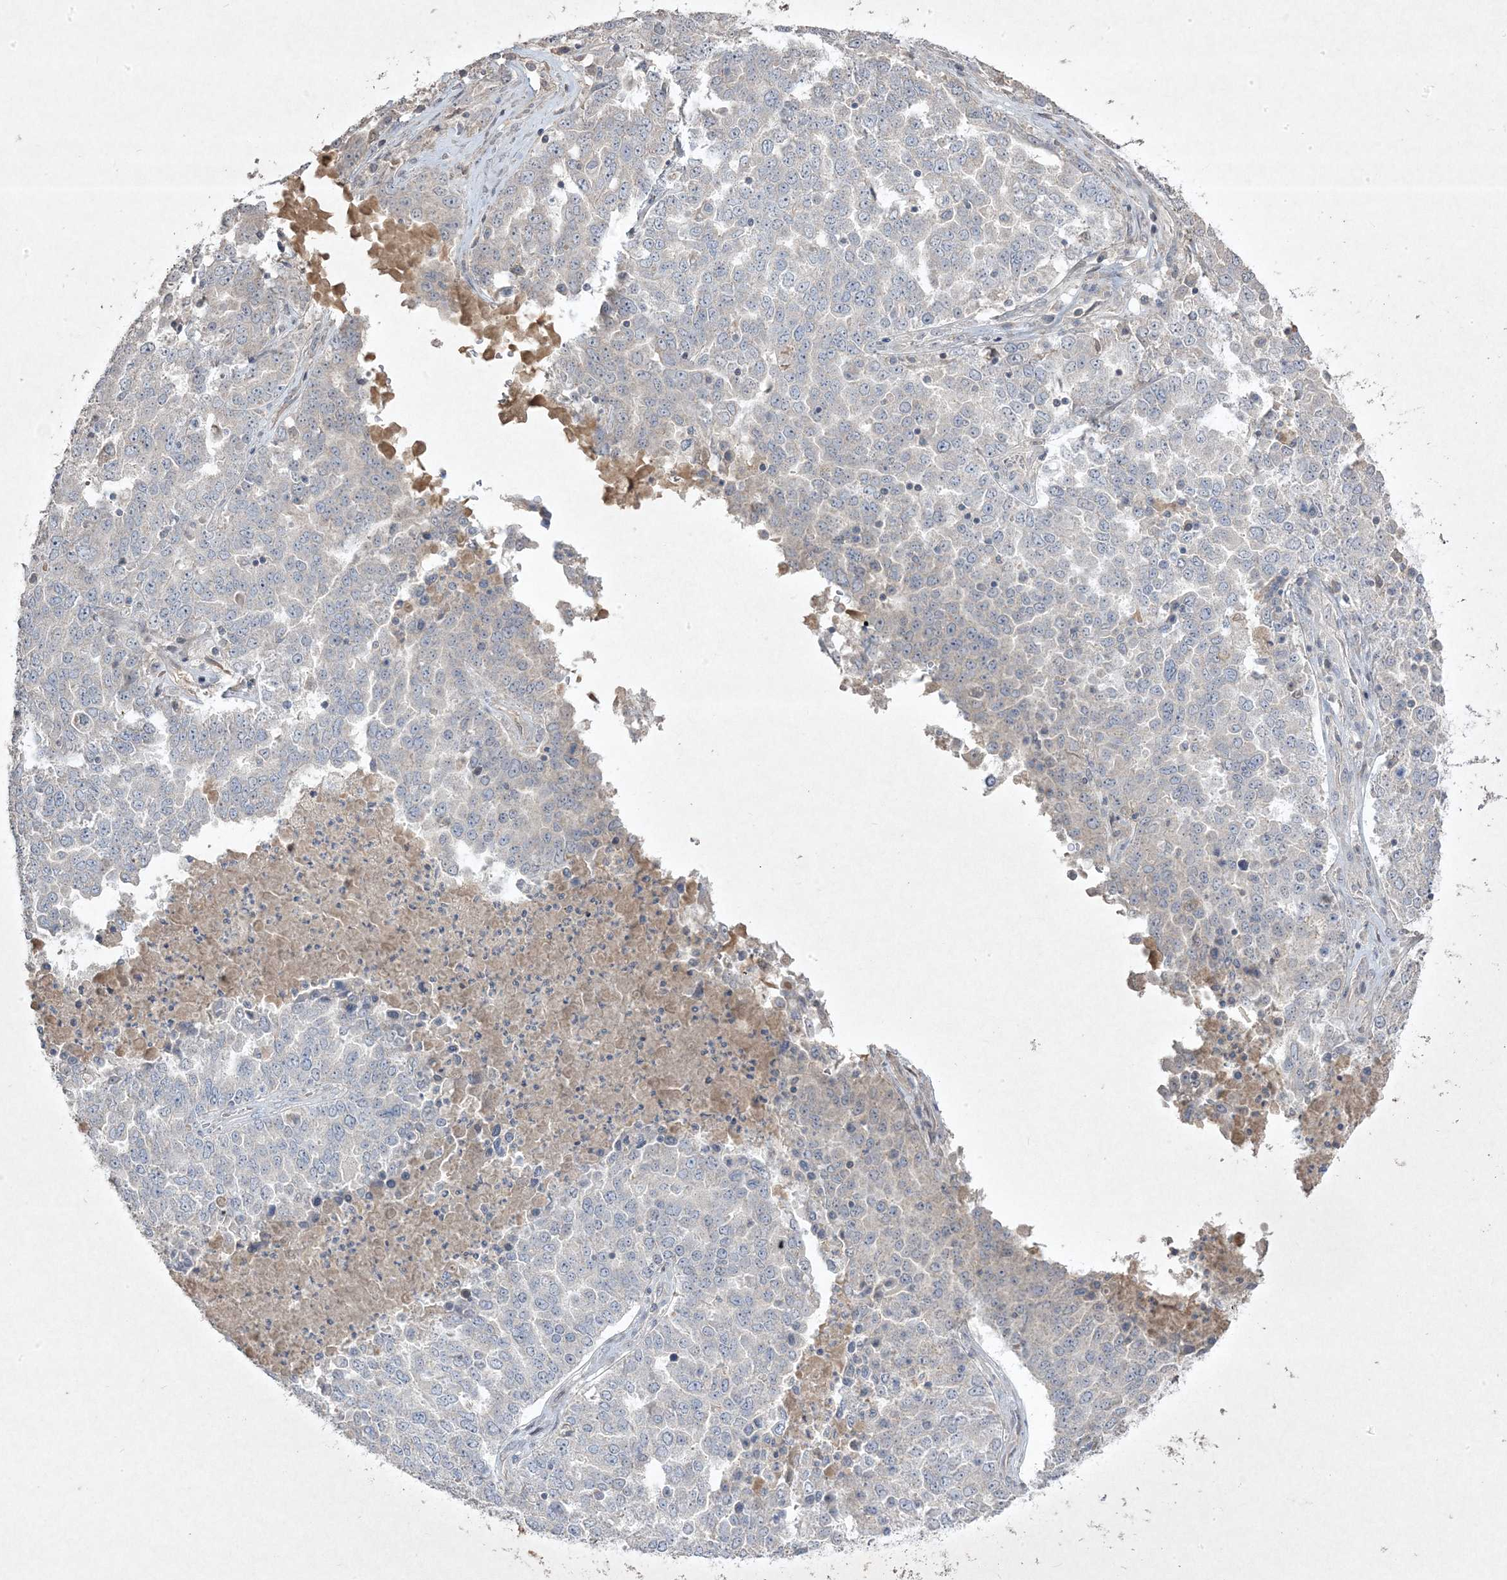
{"staining": {"intensity": "negative", "quantity": "none", "location": "none"}, "tissue": "ovarian cancer", "cell_type": "Tumor cells", "image_type": "cancer", "snomed": [{"axis": "morphology", "description": "Carcinoma, endometroid"}, {"axis": "topography", "description": "Ovary"}], "caption": "The immunohistochemistry (IHC) micrograph has no significant positivity in tumor cells of endometroid carcinoma (ovarian) tissue.", "gene": "RGL4", "patient": {"sex": "female", "age": 62}}